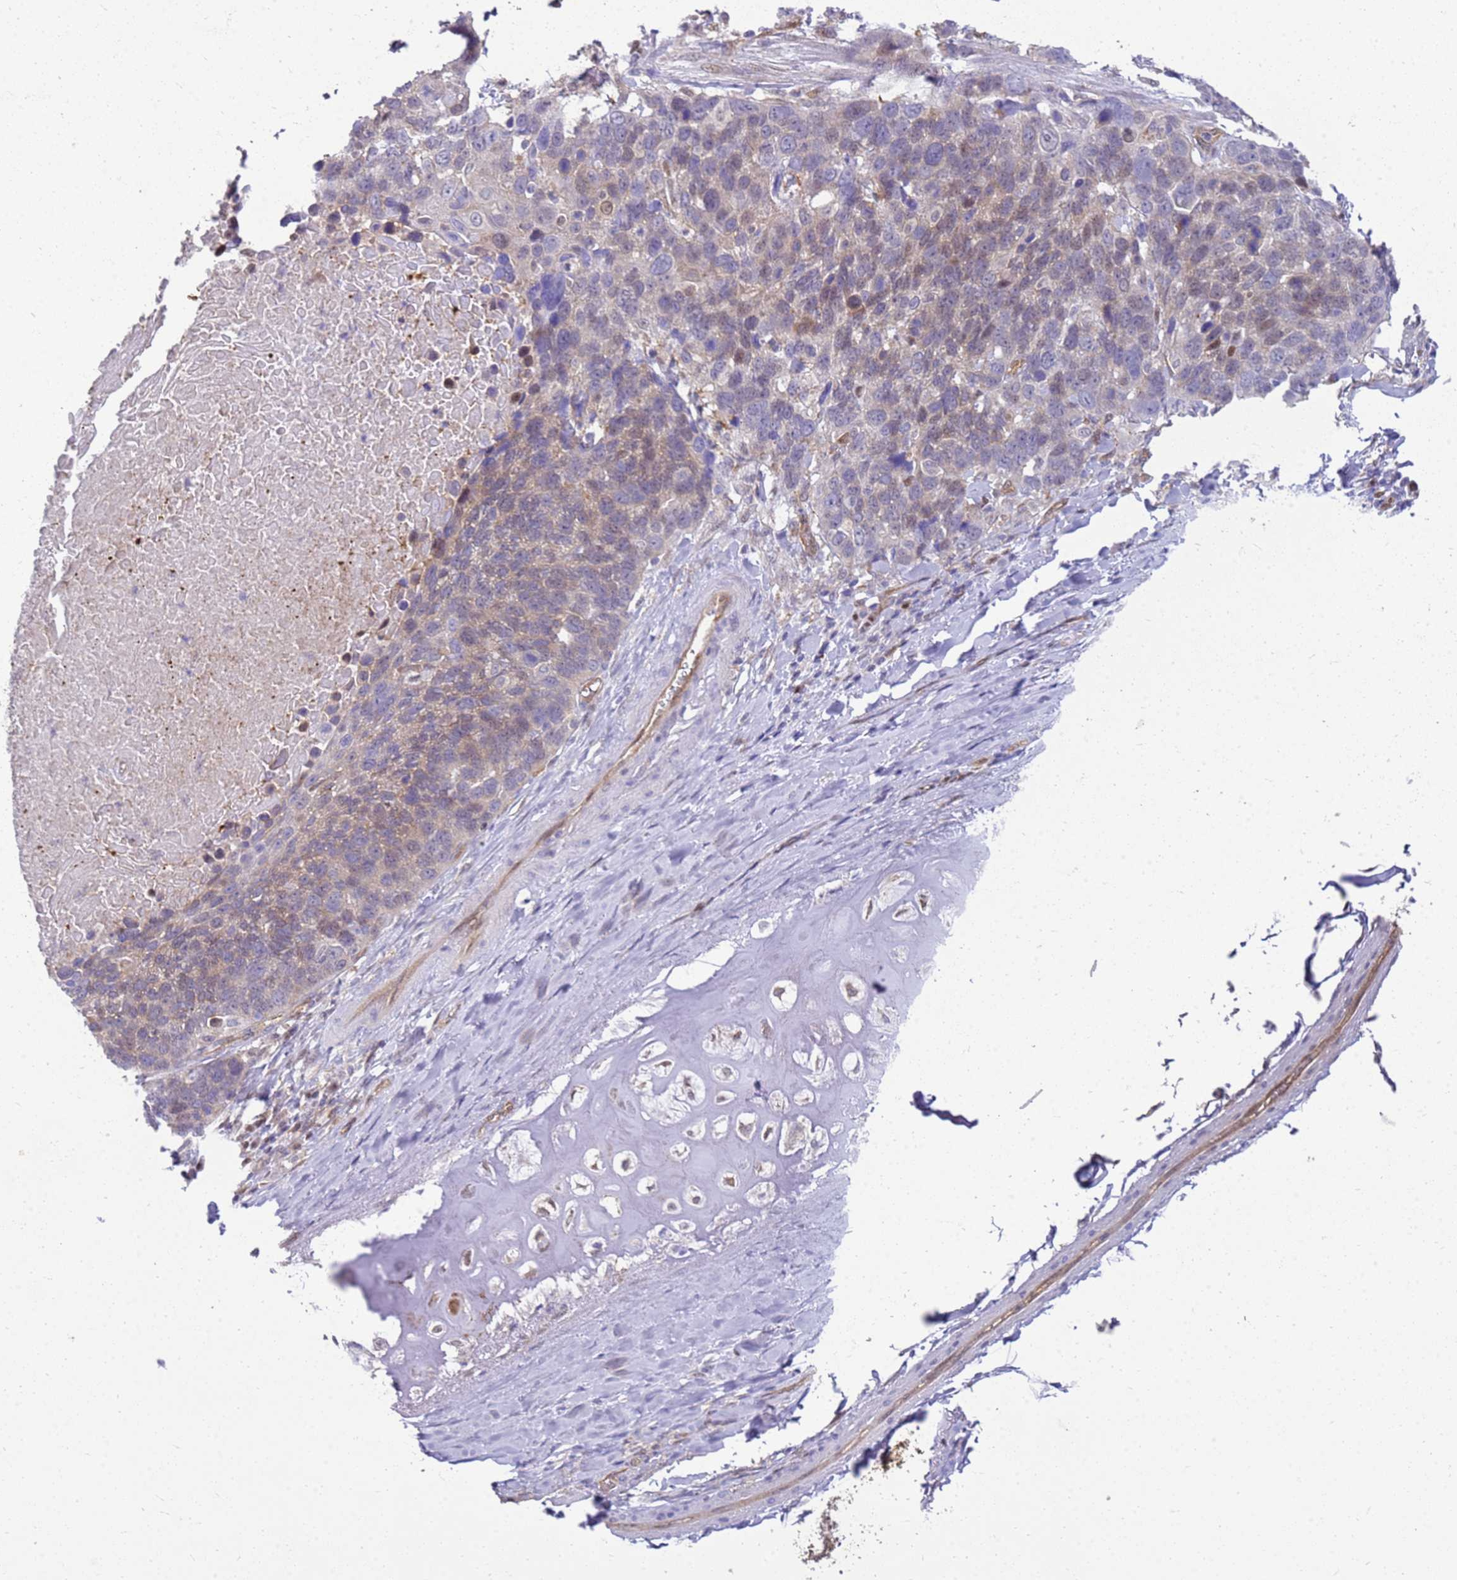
{"staining": {"intensity": "weak", "quantity": "<25%", "location": "cytoplasmic/membranous"}, "tissue": "lung cancer", "cell_type": "Tumor cells", "image_type": "cancer", "snomed": [{"axis": "morphology", "description": "Squamous cell carcinoma, NOS"}, {"axis": "topography", "description": "Lung"}], "caption": "The photomicrograph demonstrates no significant staining in tumor cells of lung squamous cell carcinoma.", "gene": "YWHAE", "patient": {"sex": "male", "age": 66}}